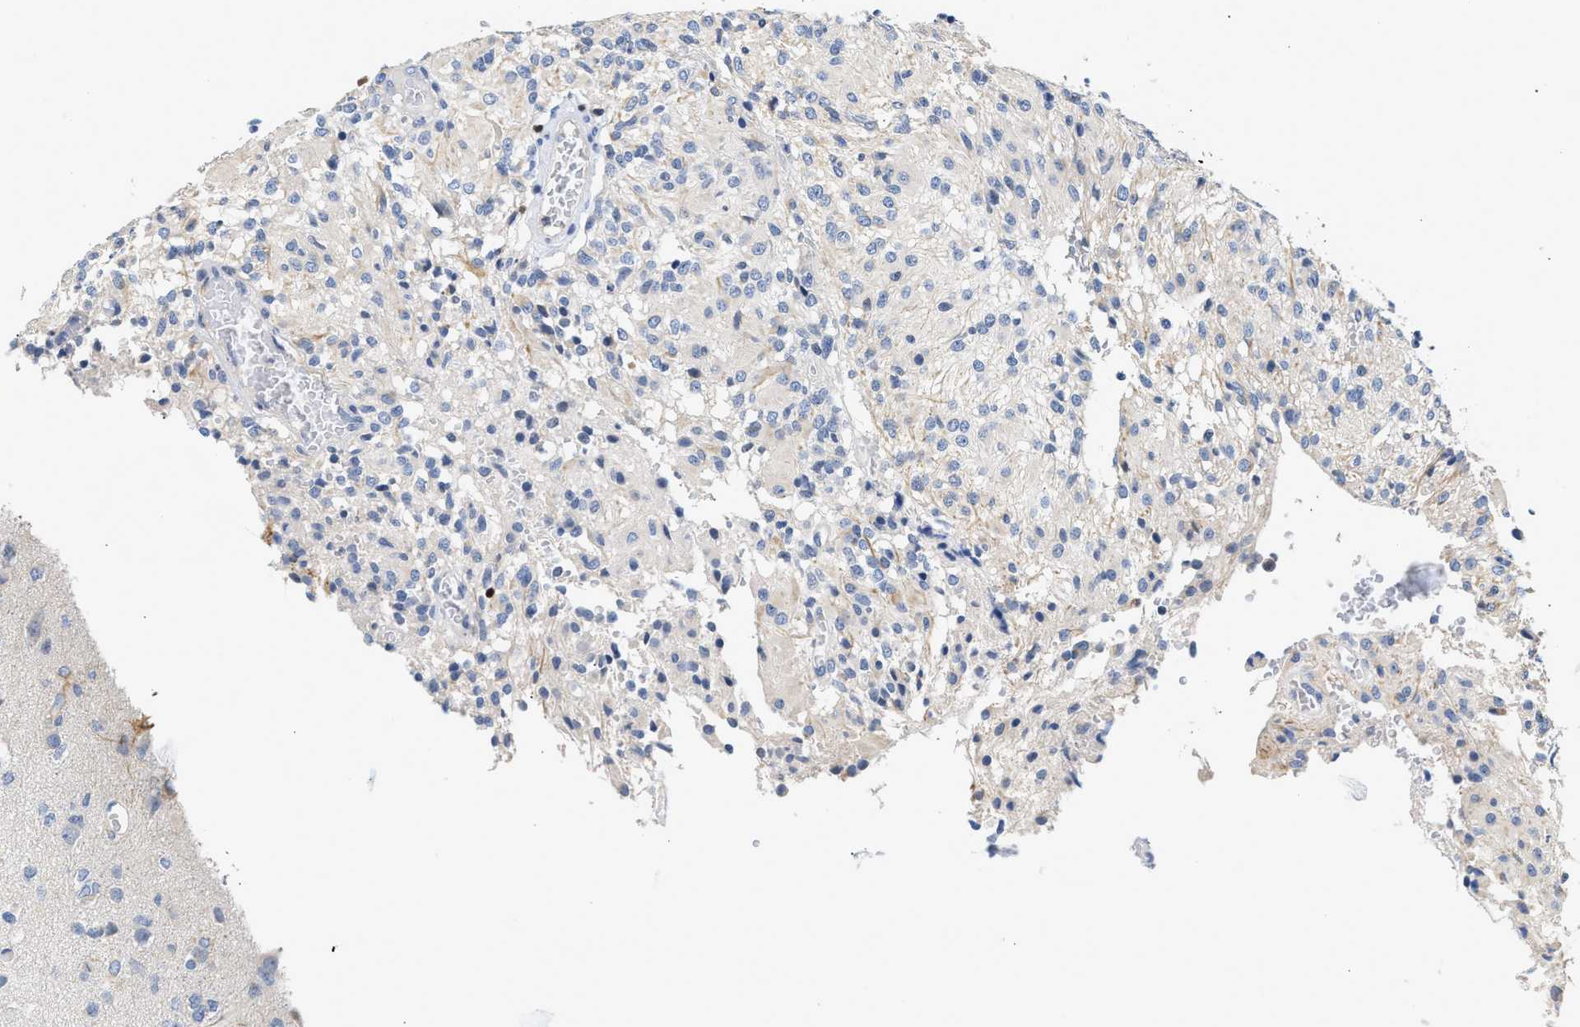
{"staining": {"intensity": "negative", "quantity": "none", "location": "none"}, "tissue": "glioma", "cell_type": "Tumor cells", "image_type": "cancer", "snomed": [{"axis": "morphology", "description": "Glioma, malignant, High grade"}, {"axis": "topography", "description": "Brain"}], "caption": "Tumor cells are negative for protein expression in human glioma.", "gene": "SLIT2", "patient": {"sex": "female", "age": 59}}